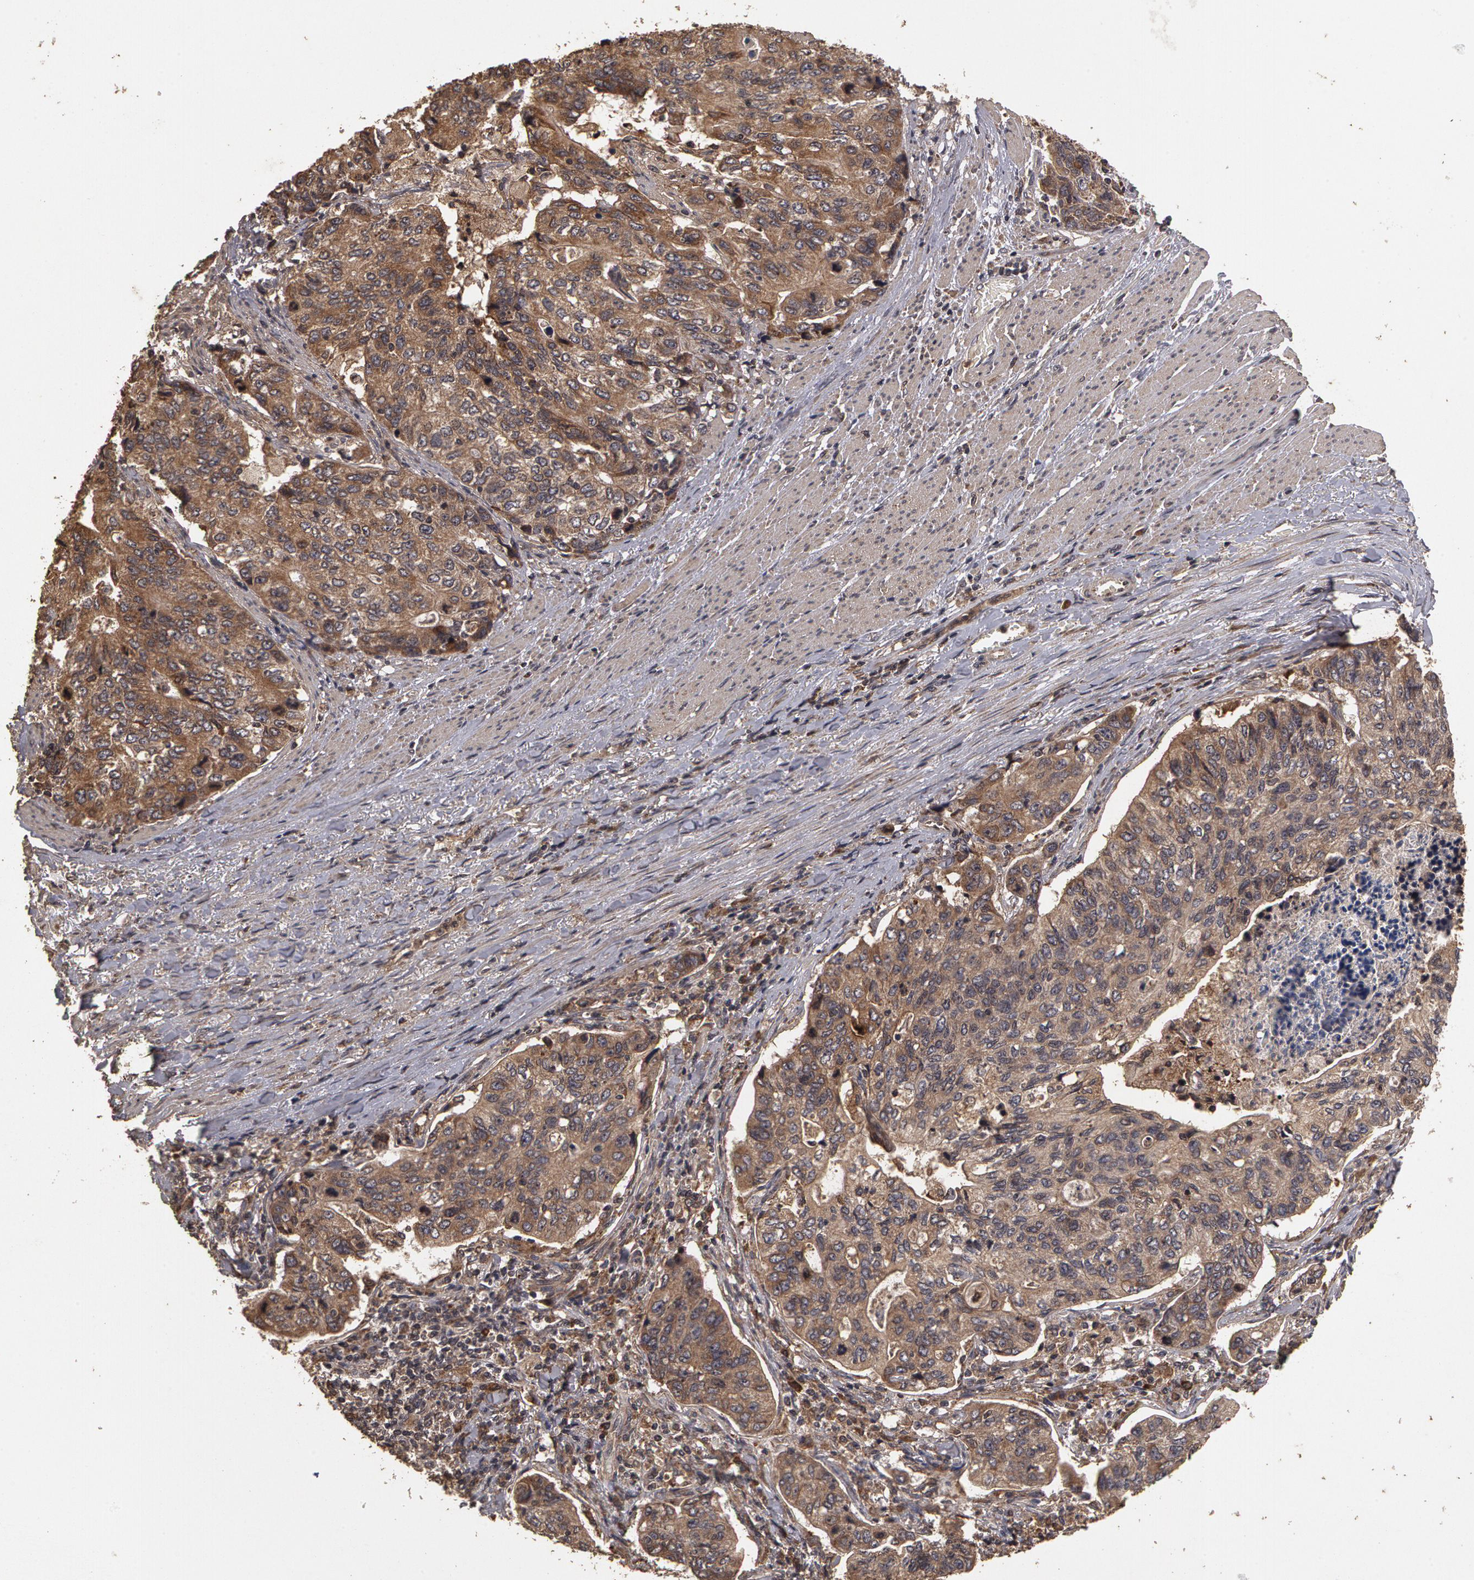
{"staining": {"intensity": "weak", "quantity": ">75%", "location": "cytoplasmic/membranous"}, "tissue": "stomach cancer", "cell_type": "Tumor cells", "image_type": "cancer", "snomed": [{"axis": "morphology", "description": "Adenocarcinoma, NOS"}, {"axis": "topography", "description": "Esophagus"}, {"axis": "topography", "description": "Stomach"}], "caption": "Immunohistochemistry (IHC) photomicrograph of adenocarcinoma (stomach) stained for a protein (brown), which displays low levels of weak cytoplasmic/membranous staining in about >75% of tumor cells.", "gene": "CALR", "patient": {"sex": "male", "age": 74}}